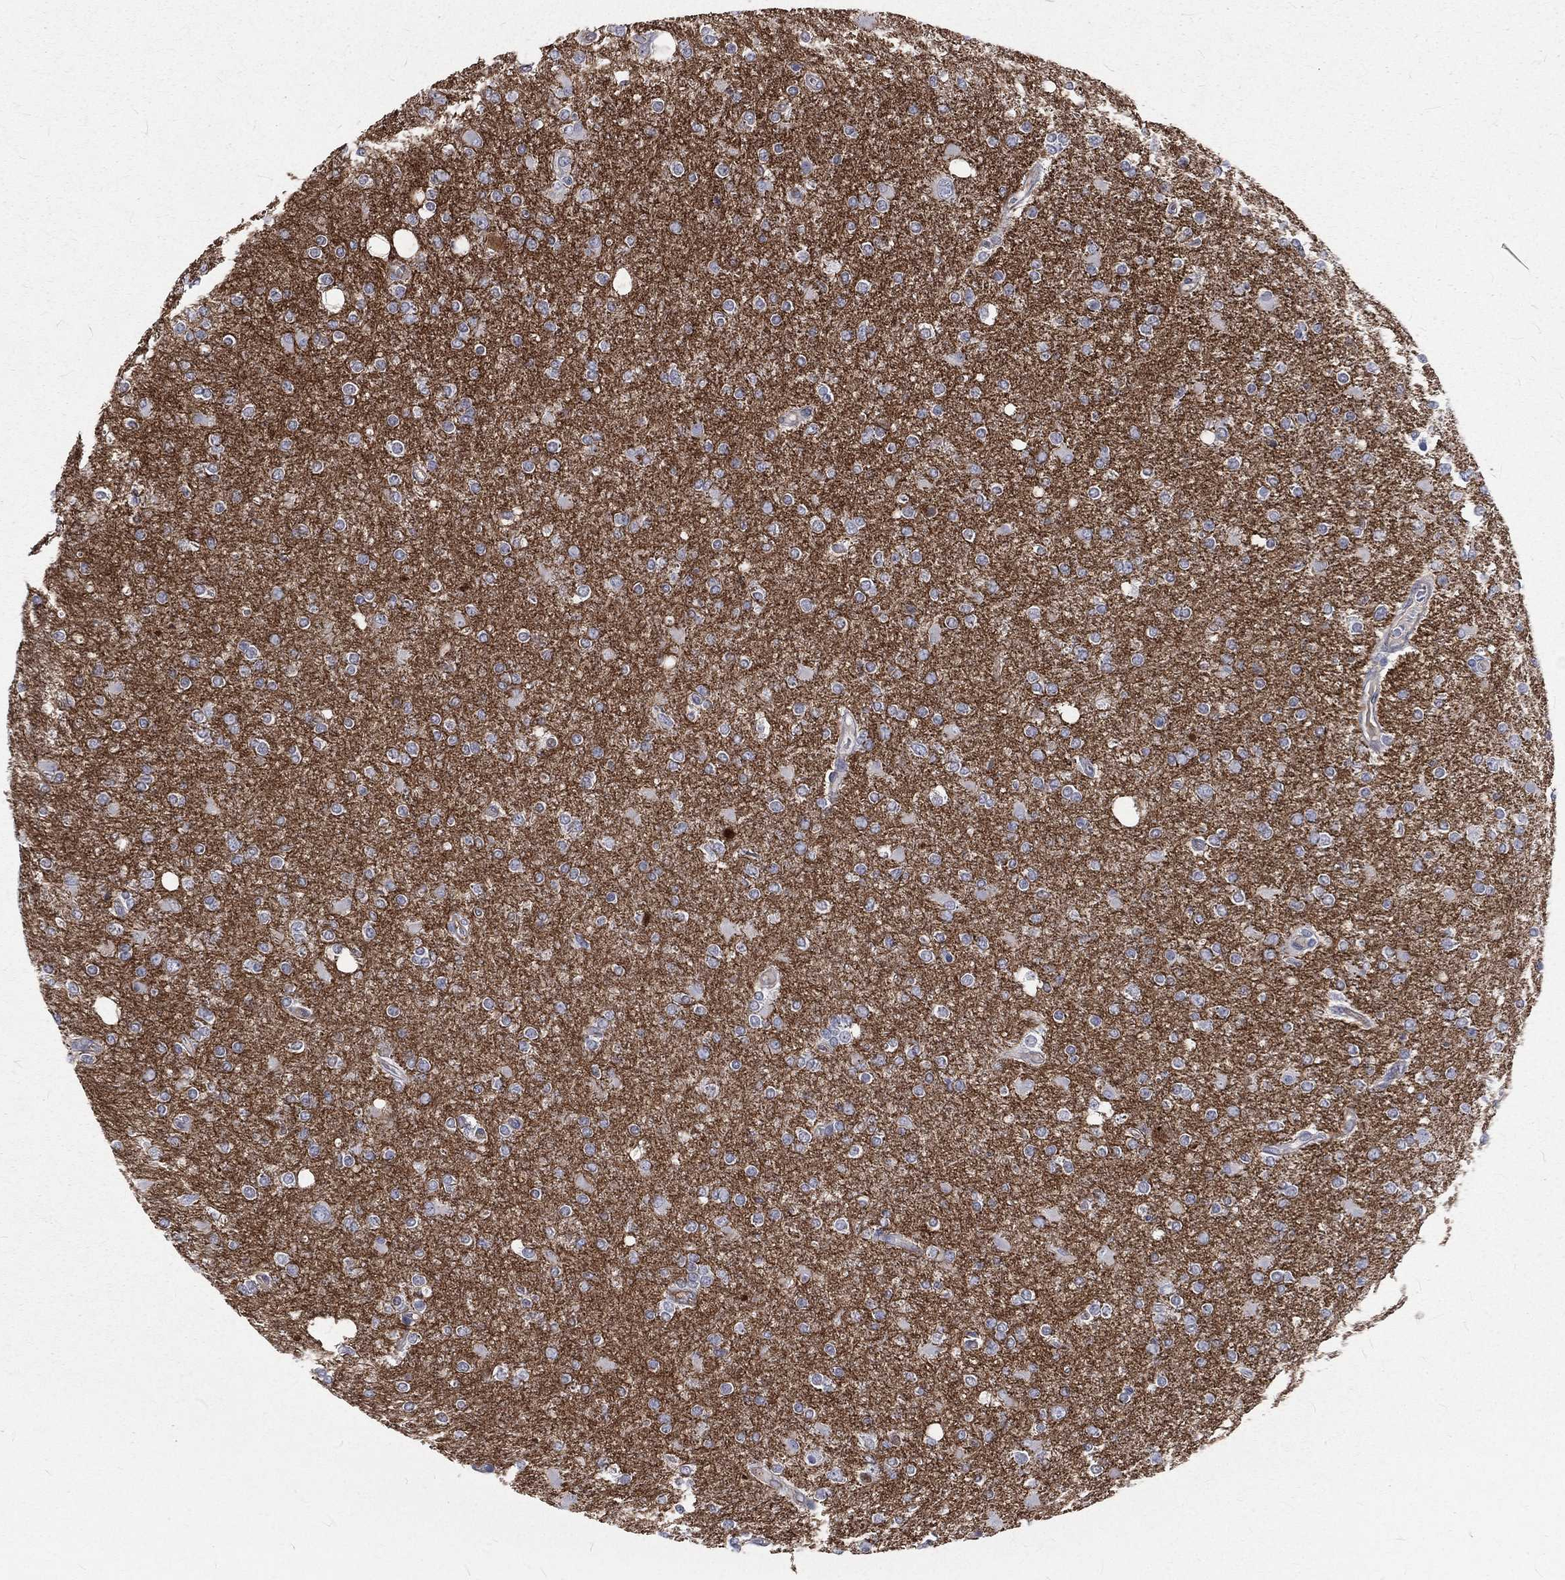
{"staining": {"intensity": "negative", "quantity": "none", "location": "none"}, "tissue": "glioma", "cell_type": "Tumor cells", "image_type": "cancer", "snomed": [{"axis": "morphology", "description": "Glioma, malignant, High grade"}, {"axis": "topography", "description": "Cerebral cortex"}], "caption": "Human glioma stained for a protein using immunohistochemistry (IHC) displays no expression in tumor cells.", "gene": "BASP1", "patient": {"sex": "male", "age": 70}}